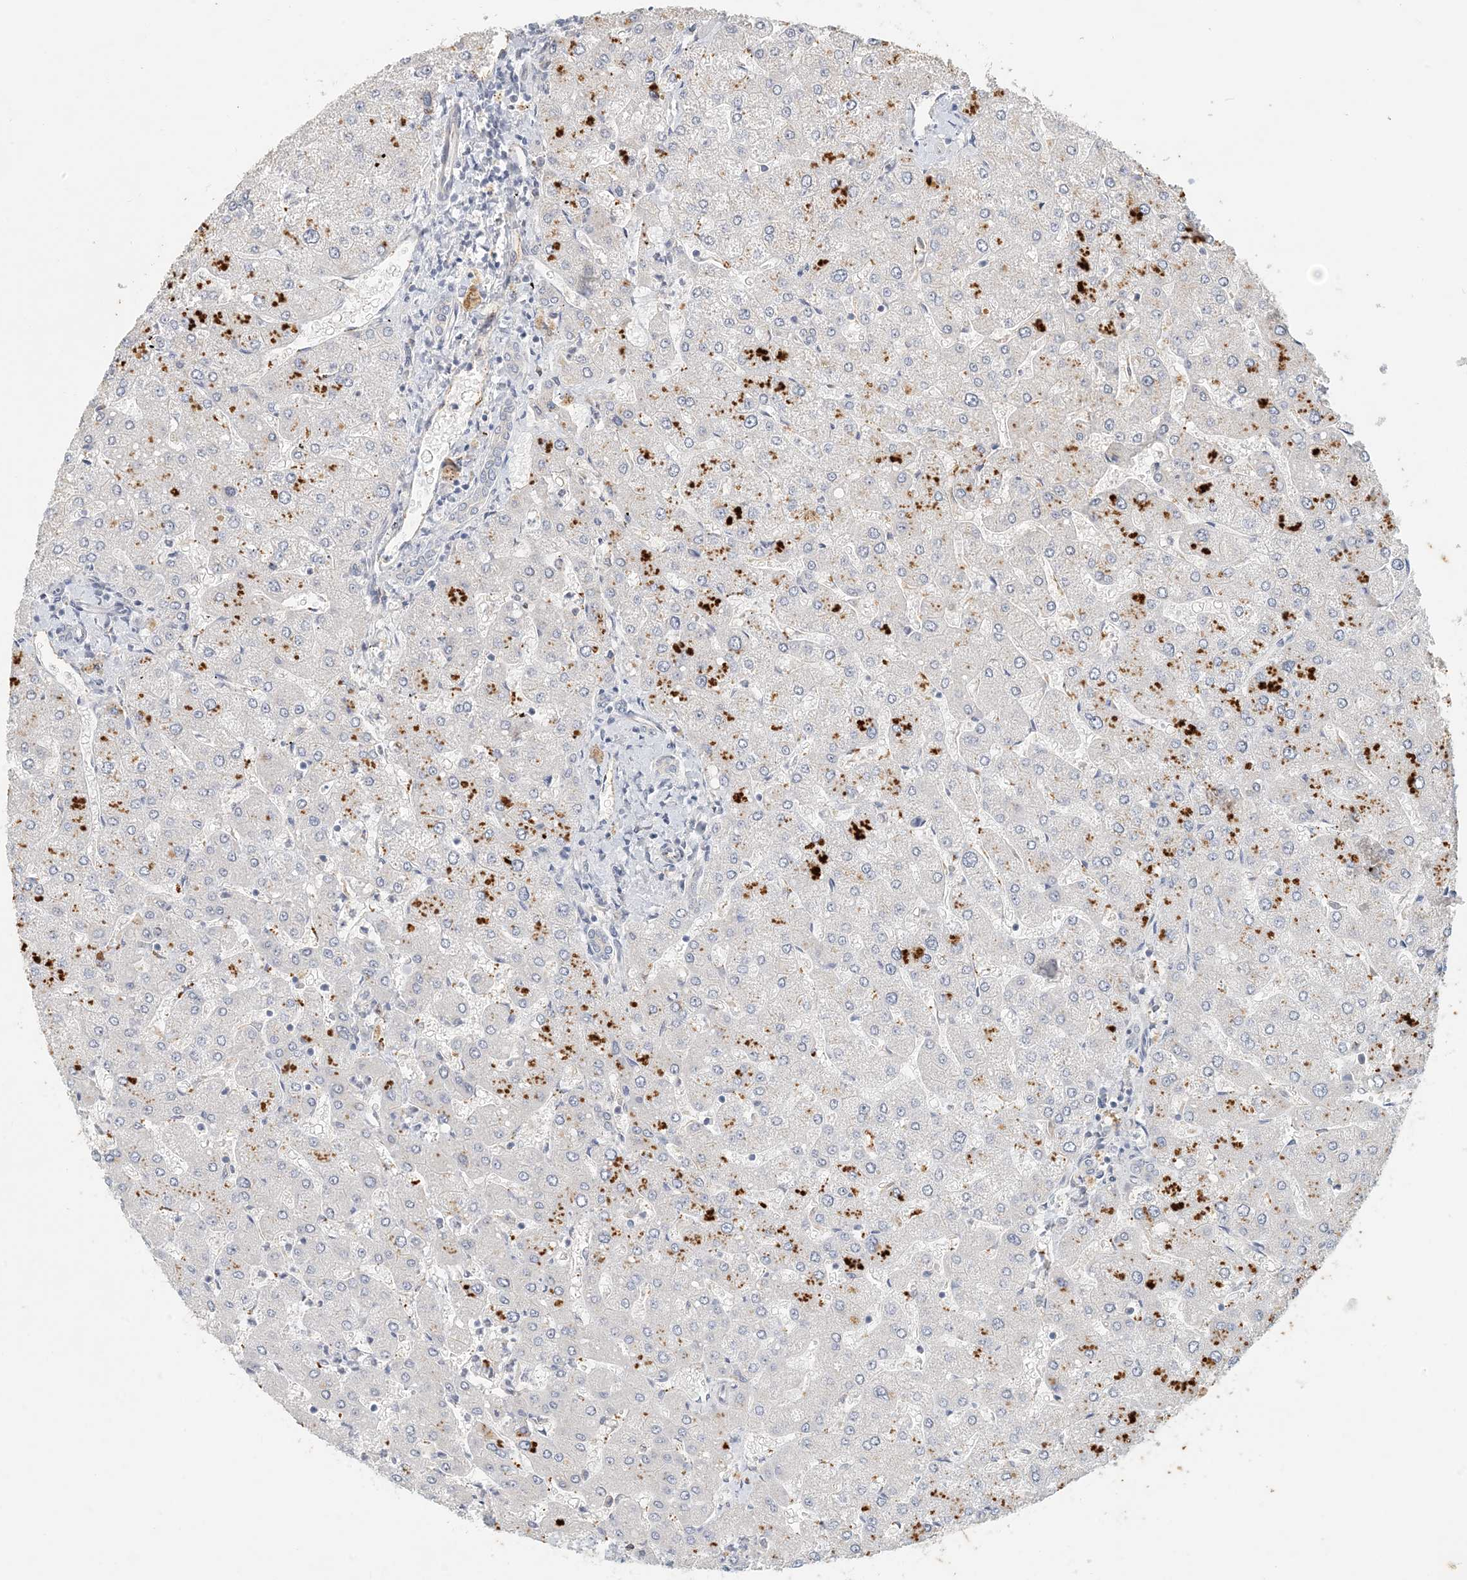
{"staining": {"intensity": "negative", "quantity": "none", "location": "none"}, "tissue": "liver", "cell_type": "Cholangiocytes", "image_type": "normal", "snomed": [{"axis": "morphology", "description": "Normal tissue, NOS"}, {"axis": "topography", "description": "Liver"}], "caption": "Cholangiocytes are negative for brown protein staining in unremarkable liver. Brightfield microscopy of immunohistochemistry (IHC) stained with DAB (3,3'-diaminobenzidine) (brown) and hematoxylin (blue), captured at high magnification.", "gene": "ZBTB3", "patient": {"sex": "male", "age": 55}}